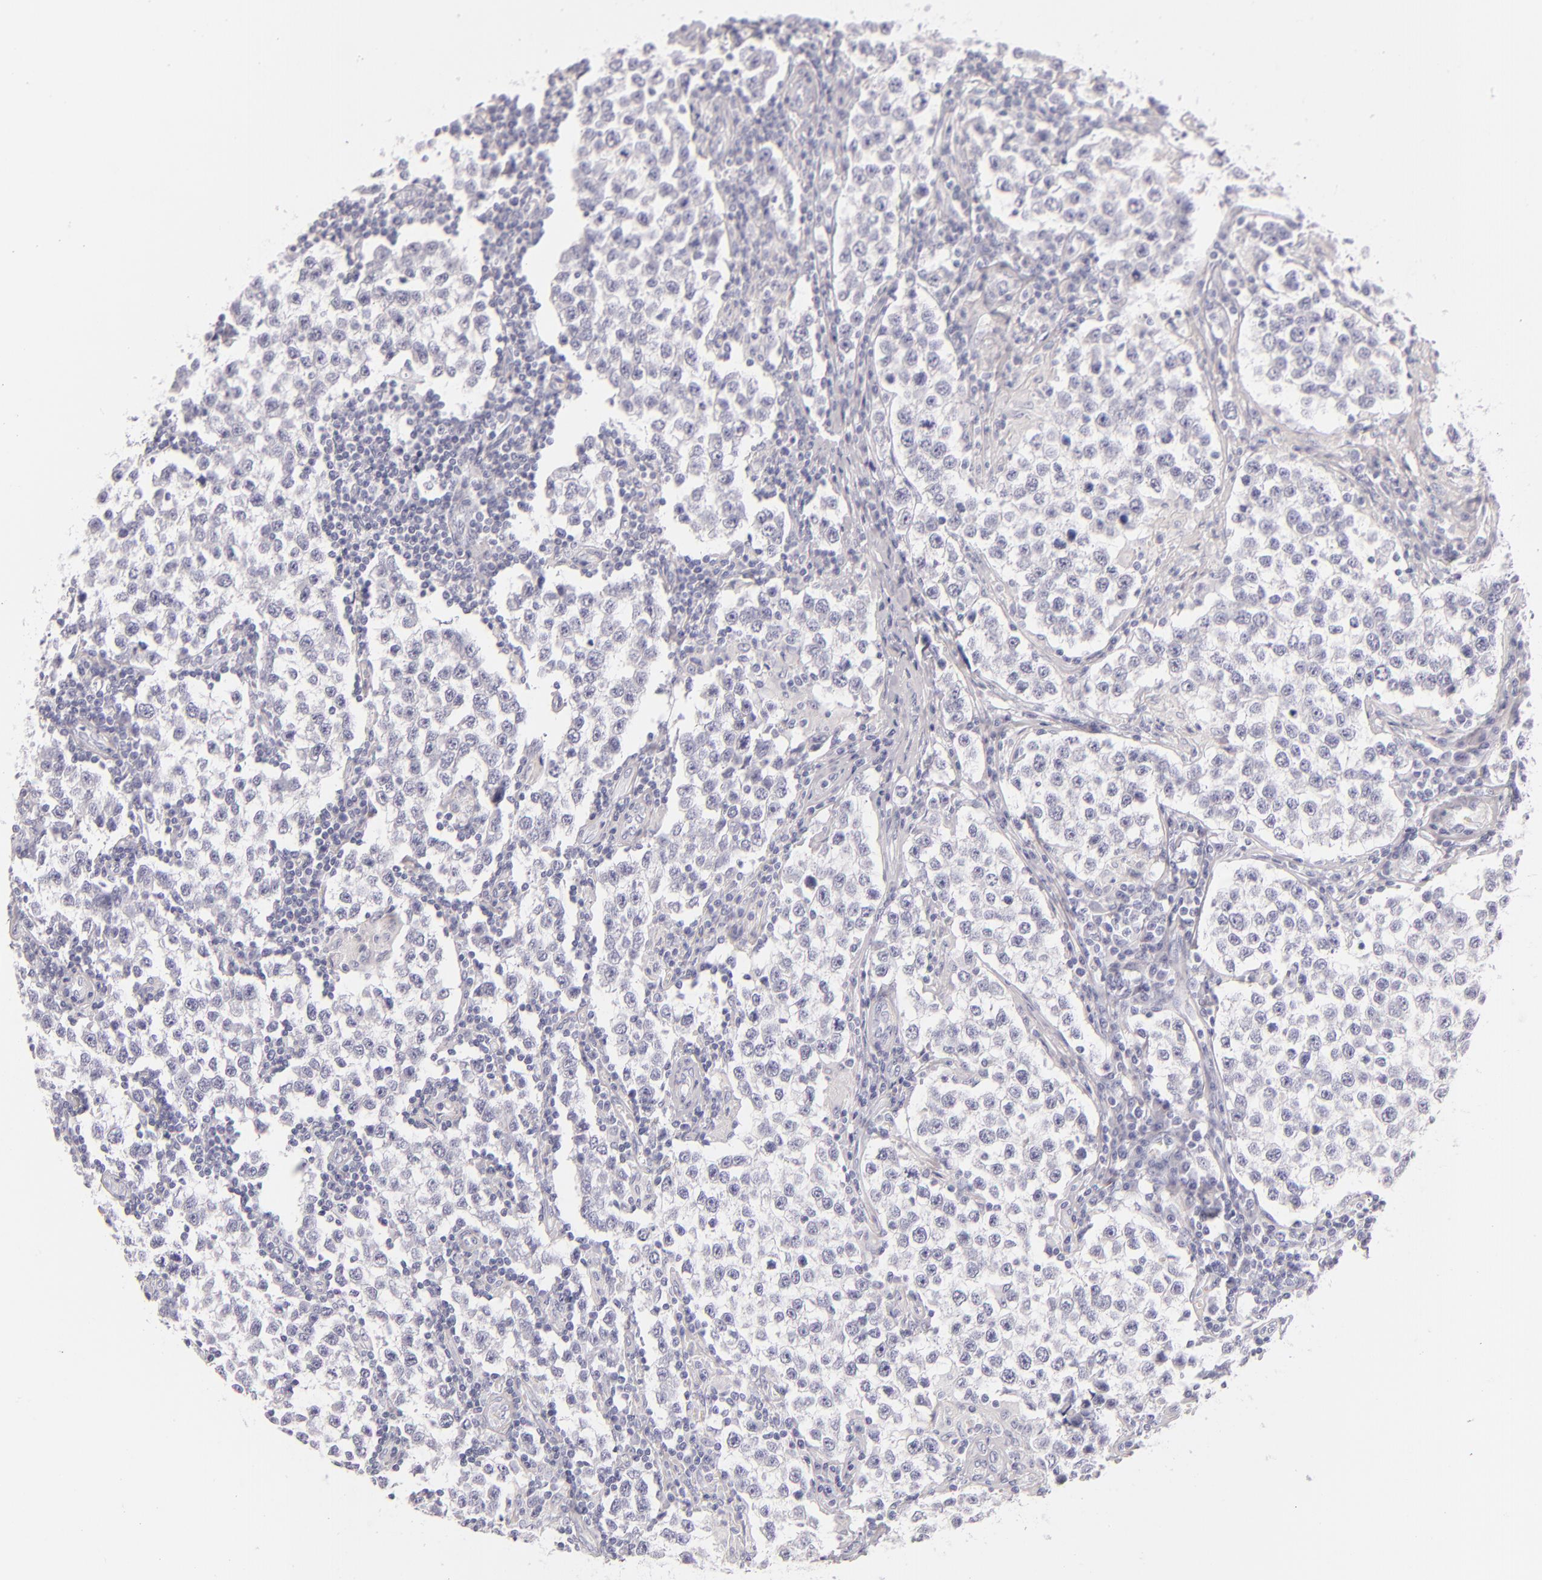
{"staining": {"intensity": "negative", "quantity": "none", "location": "none"}, "tissue": "testis cancer", "cell_type": "Tumor cells", "image_type": "cancer", "snomed": [{"axis": "morphology", "description": "Seminoma, NOS"}, {"axis": "topography", "description": "Testis"}], "caption": "A photomicrograph of seminoma (testis) stained for a protein displays no brown staining in tumor cells. (Immunohistochemistry (ihc), brightfield microscopy, high magnification).", "gene": "FABP1", "patient": {"sex": "male", "age": 36}}